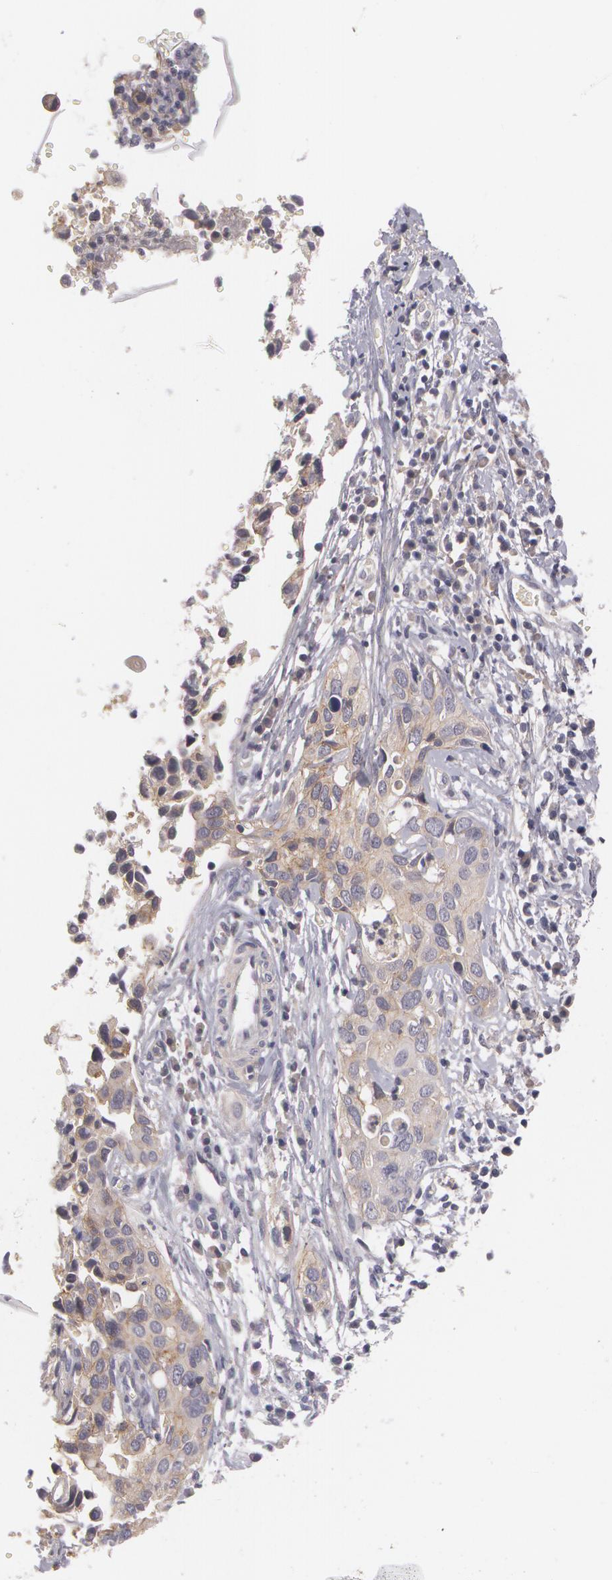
{"staining": {"intensity": "weak", "quantity": "25%-75%", "location": "cytoplasmic/membranous"}, "tissue": "cervical cancer", "cell_type": "Tumor cells", "image_type": "cancer", "snomed": [{"axis": "morphology", "description": "Normal tissue, NOS"}, {"axis": "morphology", "description": "Squamous cell carcinoma, NOS"}, {"axis": "topography", "description": "Cervix"}], "caption": "Immunohistochemistry (IHC) image of neoplastic tissue: cervical cancer stained using IHC displays low levels of weak protein expression localized specifically in the cytoplasmic/membranous of tumor cells, appearing as a cytoplasmic/membranous brown color.", "gene": "CASK", "patient": {"sex": "female", "age": 45}}